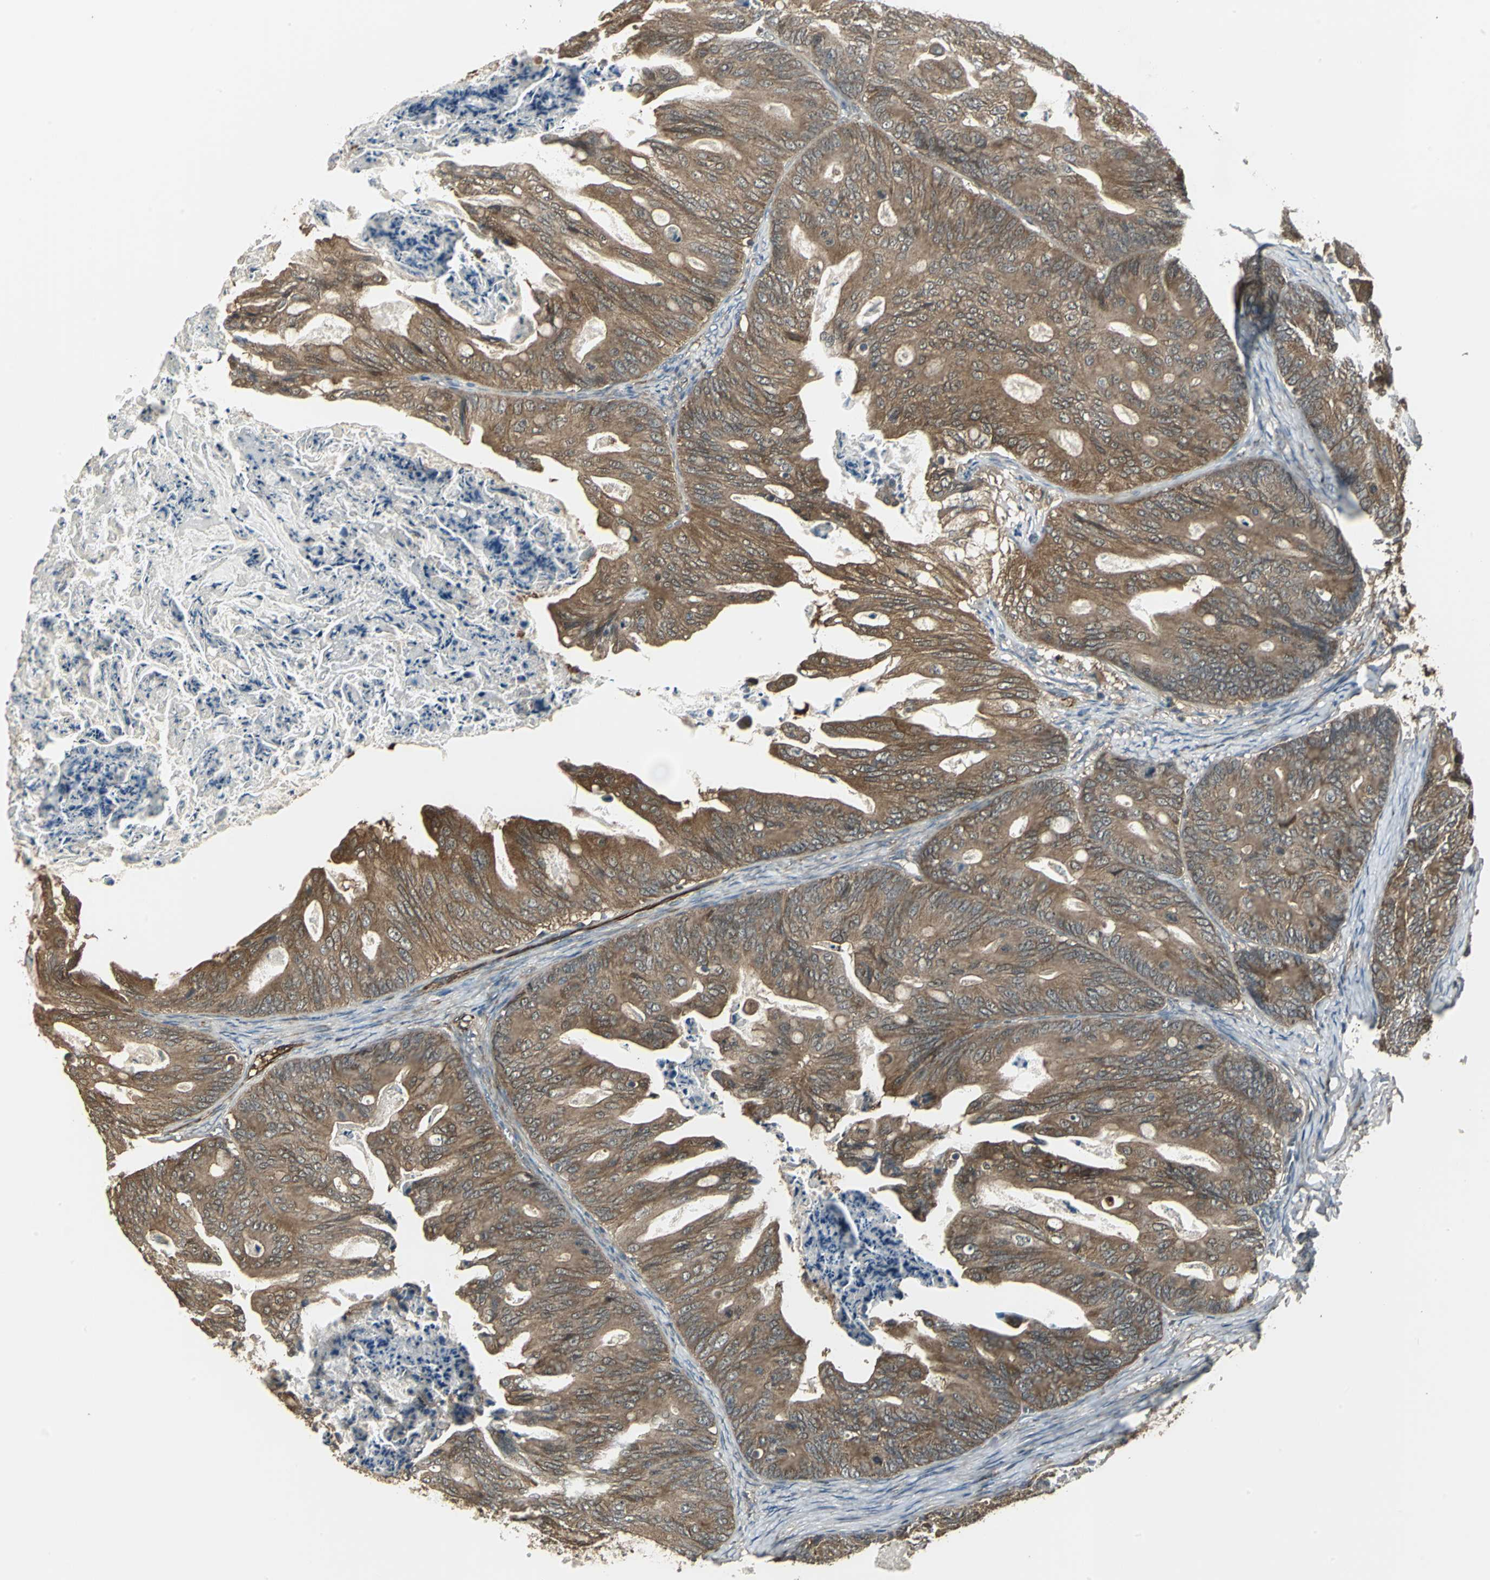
{"staining": {"intensity": "moderate", "quantity": ">75%", "location": "cytoplasmic/membranous"}, "tissue": "ovarian cancer", "cell_type": "Tumor cells", "image_type": "cancer", "snomed": [{"axis": "morphology", "description": "Cystadenocarcinoma, mucinous, NOS"}, {"axis": "topography", "description": "Ovary"}], "caption": "Protein expression by immunohistochemistry shows moderate cytoplasmic/membranous expression in about >75% of tumor cells in ovarian mucinous cystadenocarcinoma.", "gene": "PRXL2B", "patient": {"sex": "female", "age": 36}}